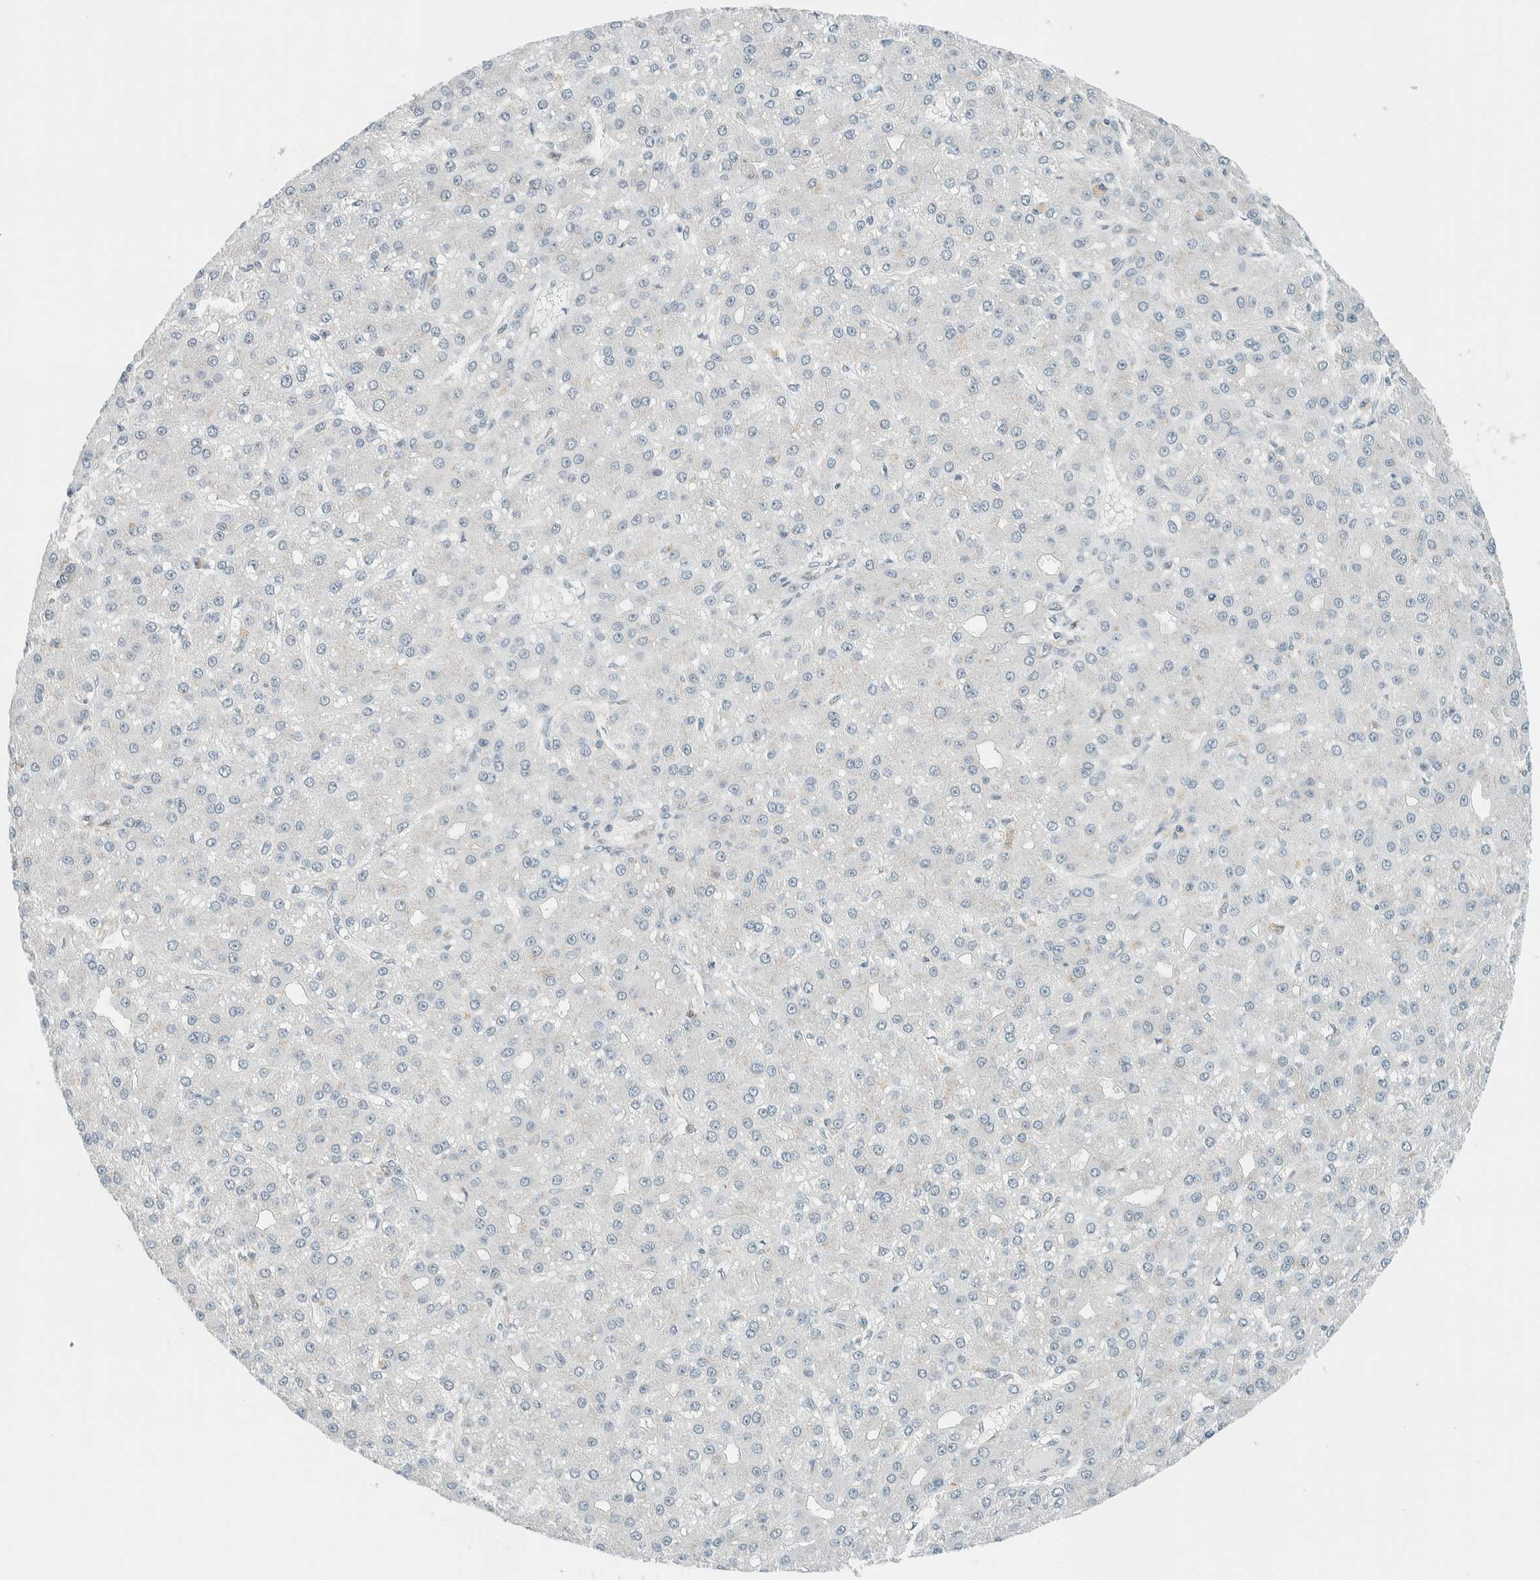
{"staining": {"intensity": "negative", "quantity": "none", "location": "none"}, "tissue": "liver cancer", "cell_type": "Tumor cells", "image_type": "cancer", "snomed": [{"axis": "morphology", "description": "Carcinoma, Hepatocellular, NOS"}, {"axis": "topography", "description": "Liver"}], "caption": "Immunohistochemistry (IHC) of human liver cancer (hepatocellular carcinoma) exhibits no positivity in tumor cells.", "gene": "CYSRT1", "patient": {"sex": "male", "age": 67}}